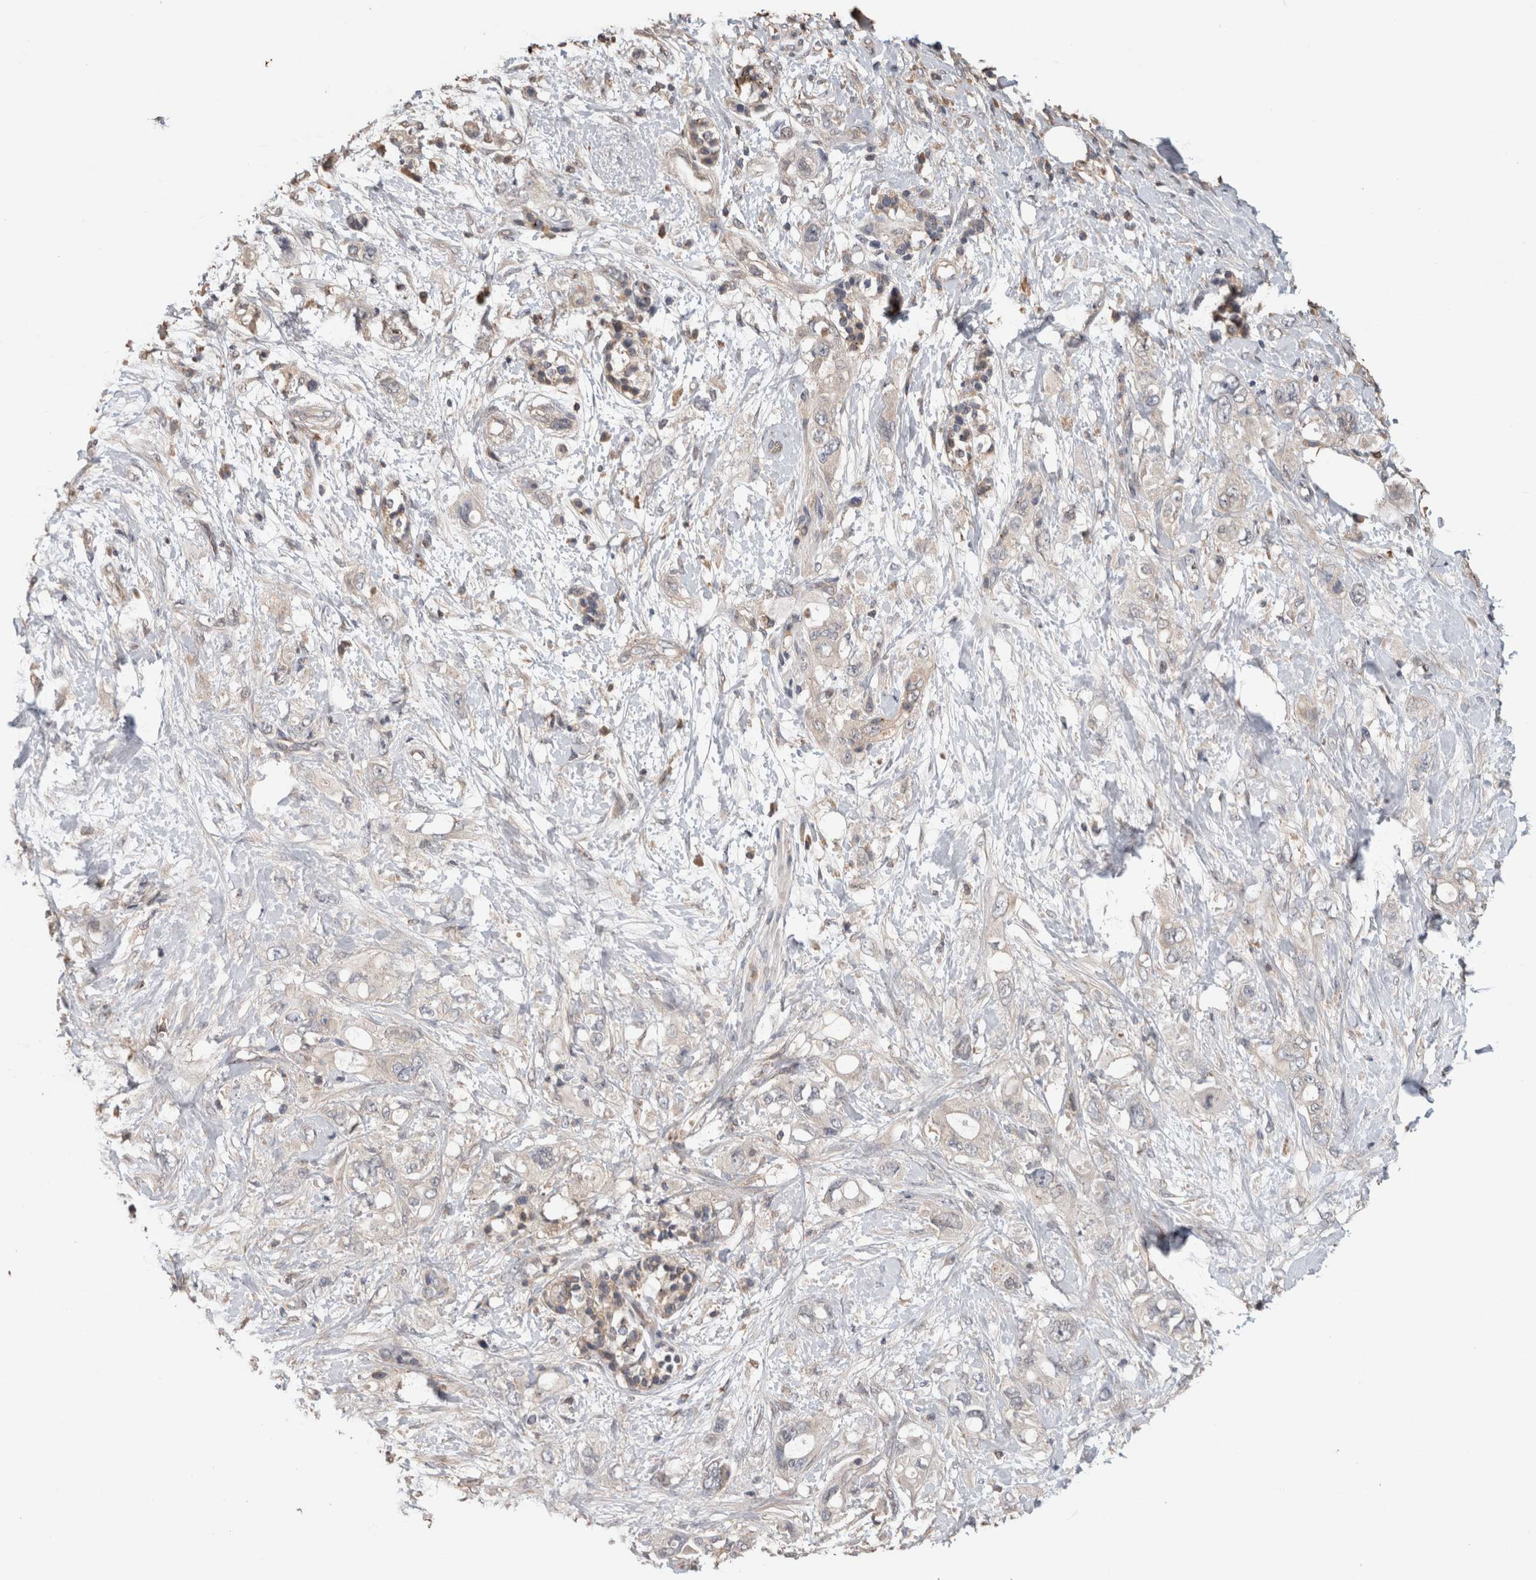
{"staining": {"intensity": "weak", "quantity": "<25%", "location": "cytoplasmic/membranous"}, "tissue": "pancreatic cancer", "cell_type": "Tumor cells", "image_type": "cancer", "snomed": [{"axis": "morphology", "description": "Adenocarcinoma, NOS"}, {"axis": "topography", "description": "Pancreas"}], "caption": "There is no significant staining in tumor cells of adenocarcinoma (pancreatic). (DAB (3,3'-diaminobenzidine) immunohistochemistry visualized using brightfield microscopy, high magnification).", "gene": "TRIM5", "patient": {"sex": "female", "age": 56}}